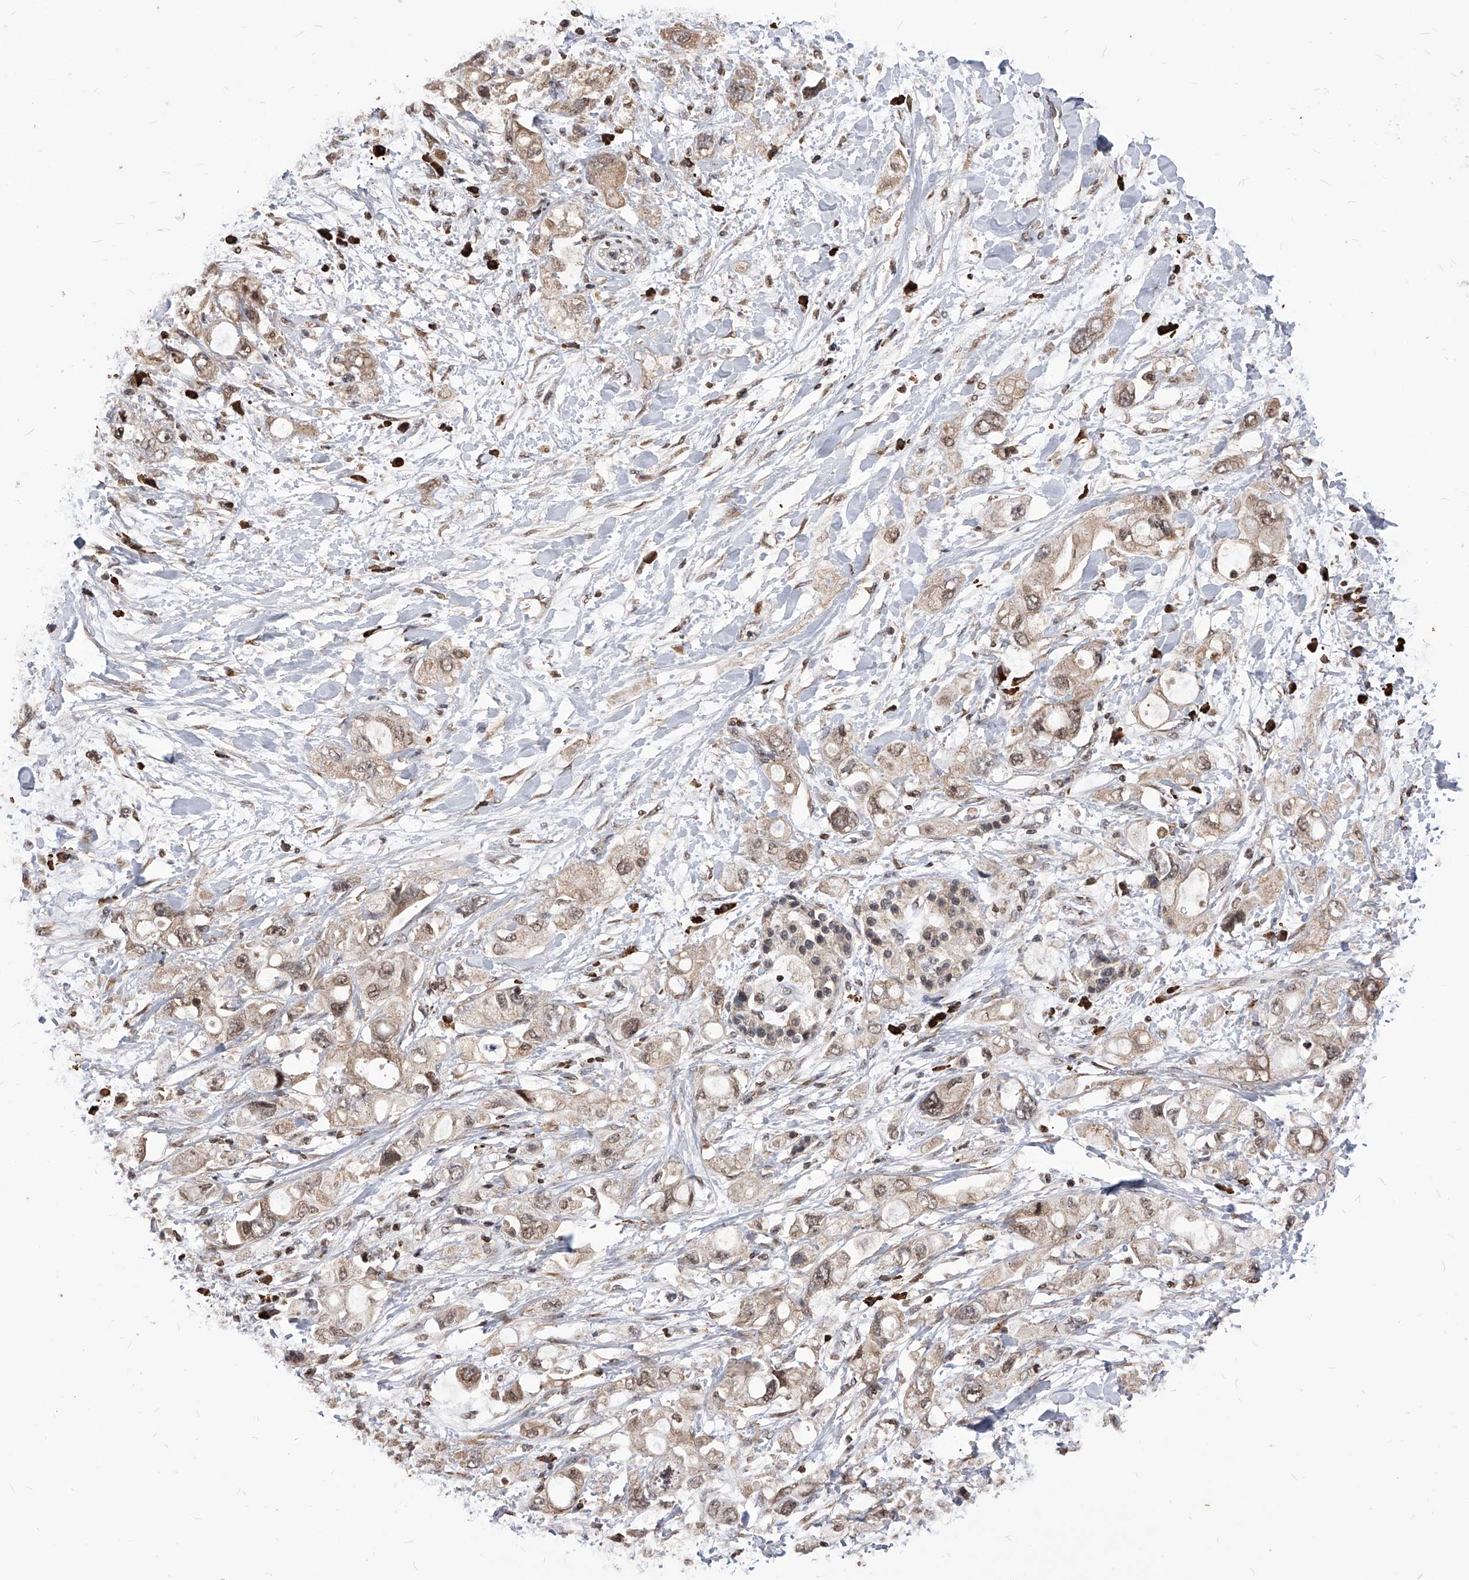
{"staining": {"intensity": "weak", "quantity": ">75%", "location": "cytoplasmic/membranous,nuclear"}, "tissue": "pancreatic cancer", "cell_type": "Tumor cells", "image_type": "cancer", "snomed": [{"axis": "morphology", "description": "Adenocarcinoma, NOS"}, {"axis": "topography", "description": "Pancreas"}], "caption": "Adenocarcinoma (pancreatic) stained with DAB (3,3'-diaminobenzidine) IHC shows low levels of weak cytoplasmic/membranous and nuclear staining in approximately >75% of tumor cells. (Stains: DAB (3,3'-diaminobenzidine) in brown, nuclei in blue, Microscopy: brightfield microscopy at high magnification).", "gene": "ID1", "patient": {"sex": "female", "age": 56}}